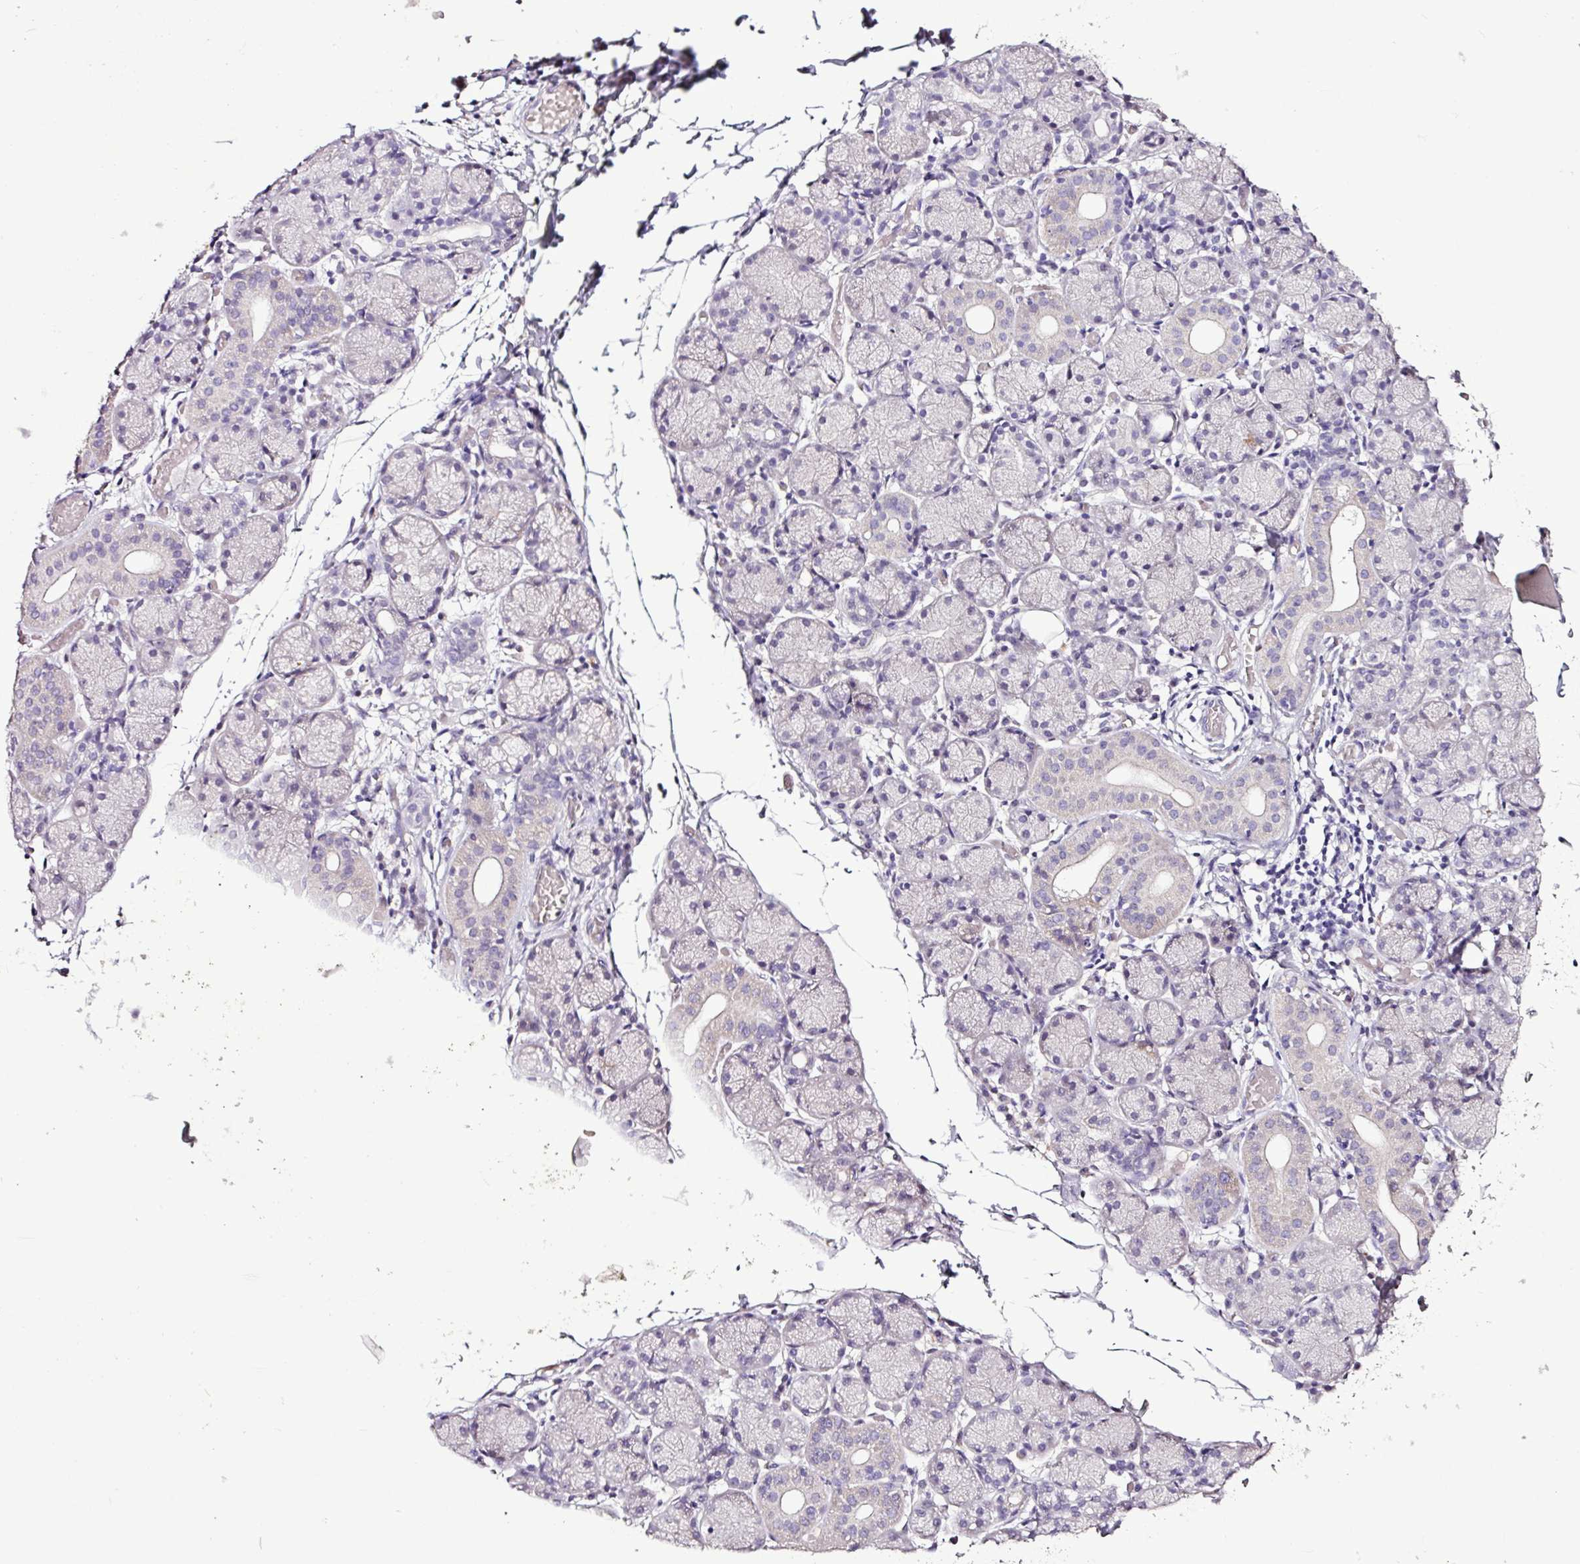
{"staining": {"intensity": "negative", "quantity": "none", "location": "none"}, "tissue": "salivary gland", "cell_type": "Glandular cells", "image_type": "normal", "snomed": [{"axis": "morphology", "description": "Normal tissue, NOS"}, {"axis": "topography", "description": "Salivary gland"}], "caption": "A high-resolution image shows IHC staining of benign salivary gland, which reveals no significant positivity in glandular cells.", "gene": "ESR1", "patient": {"sex": "female", "age": 24}}